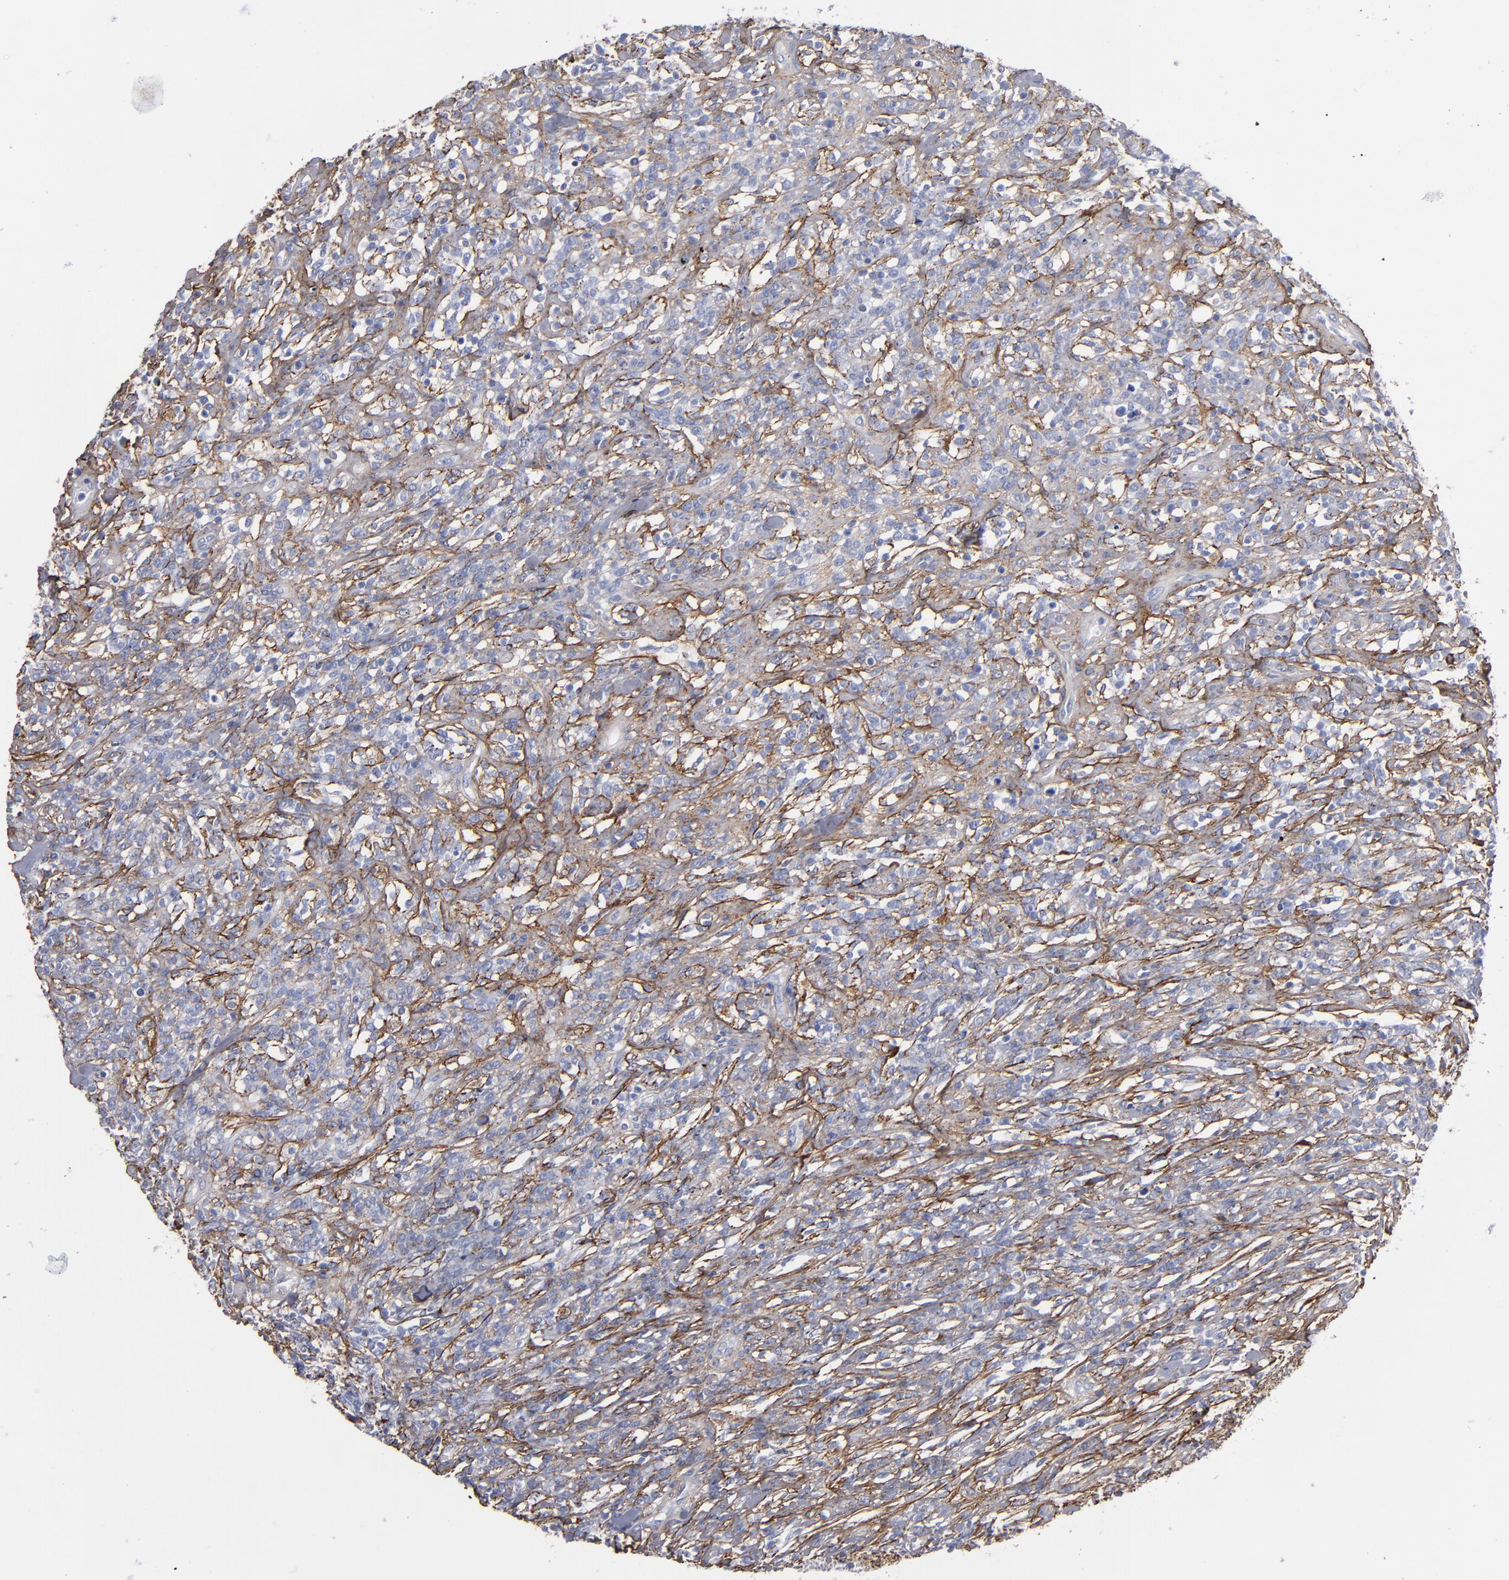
{"staining": {"intensity": "negative", "quantity": "none", "location": "none"}, "tissue": "lymphoma", "cell_type": "Tumor cells", "image_type": "cancer", "snomed": [{"axis": "morphology", "description": "Malignant lymphoma, non-Hodgkin's type, High grade"}, {"axis": "topography", "description": "Lymph node"}], "caption": "Immunohistochemistry (IHC) image of lymphoma stained for a protein (brown), which reveals no expression in tumor cells.", "gene": "EMILIN1", "patient": {"sex": "female", "age": 73}}